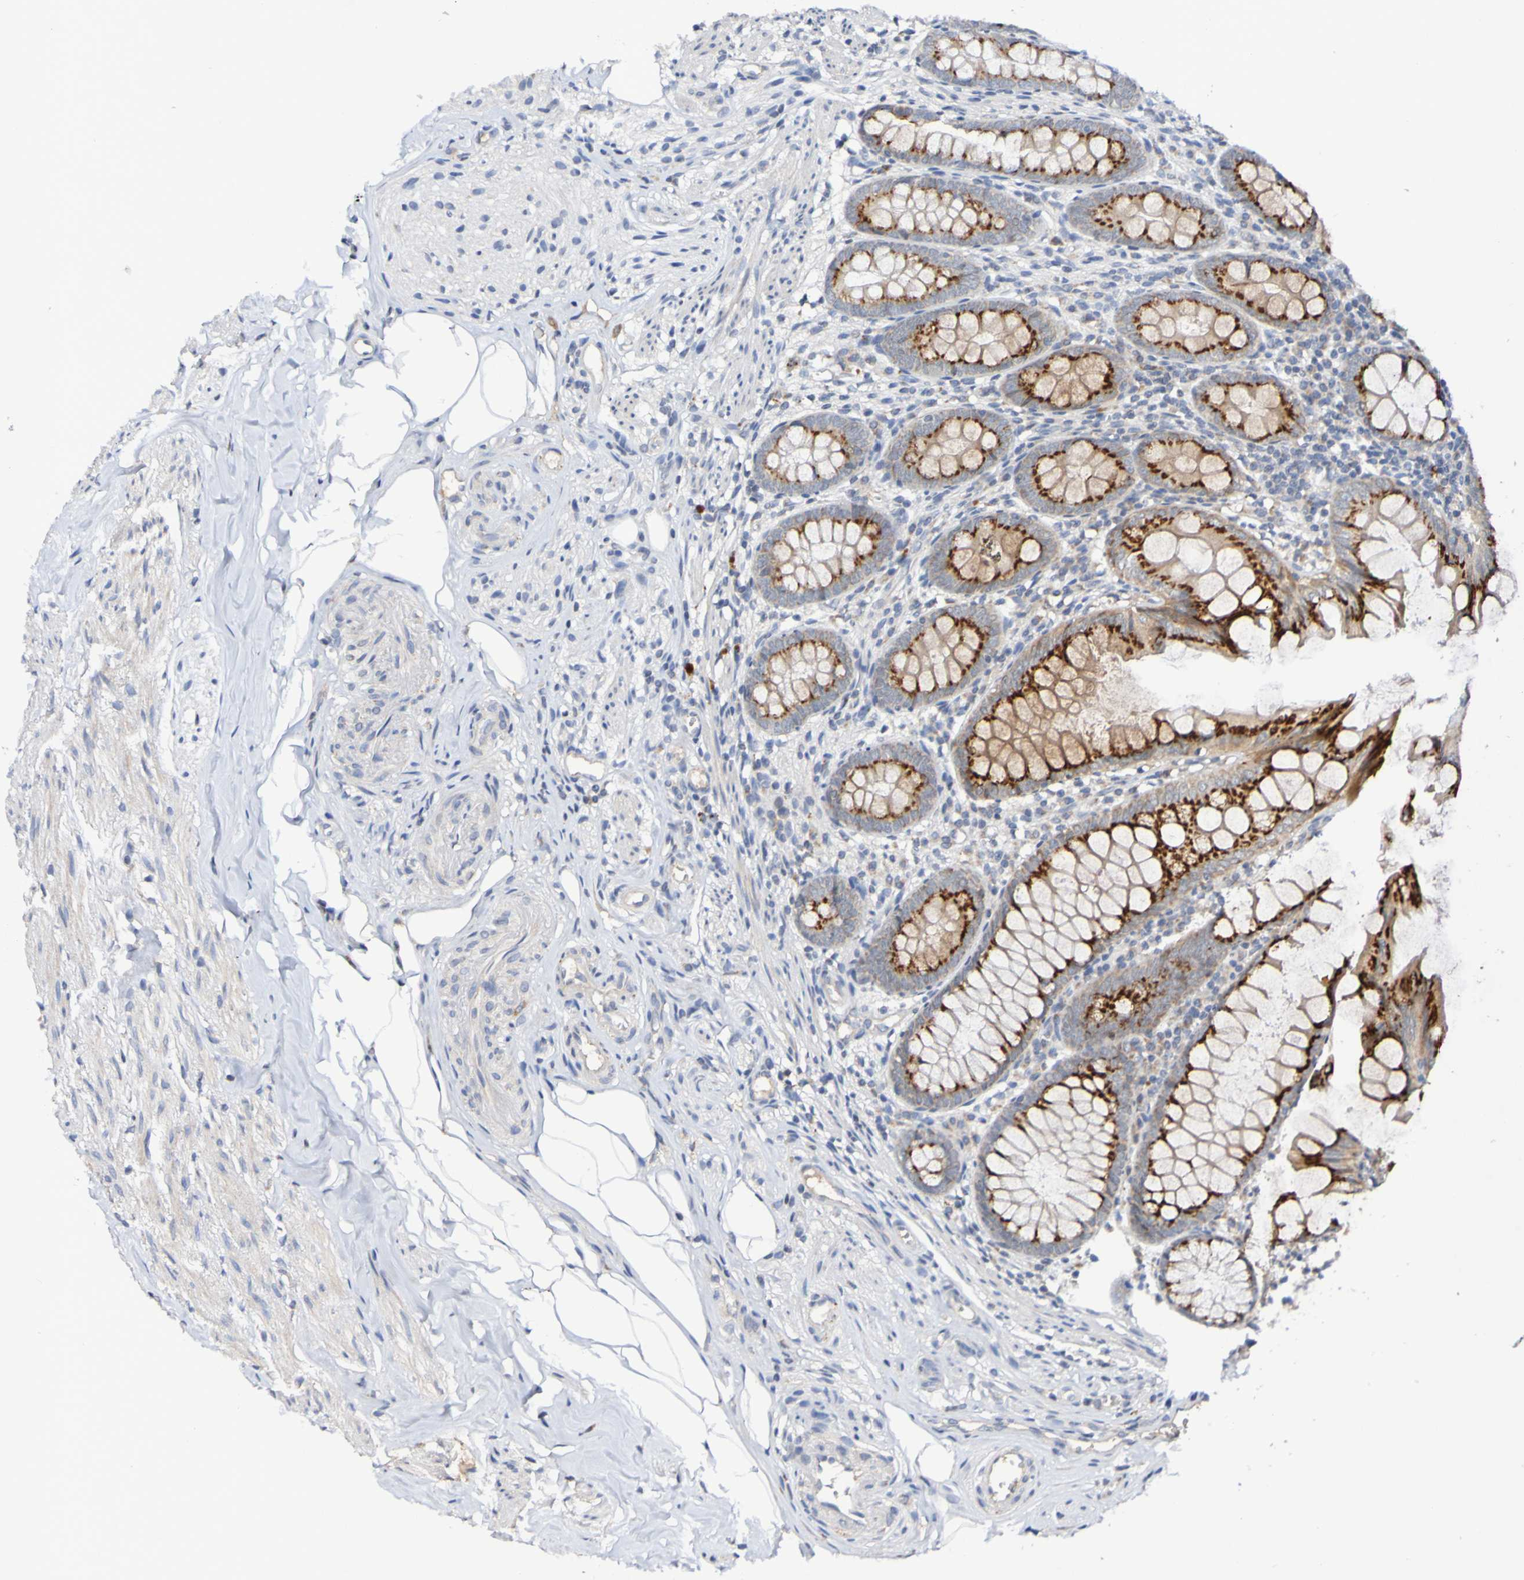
{"staining": {"intensity": "strong", "quantity": ">75%", "location": "cytoplasmic/membranous"}, "tissue": "appendix", "cell_type": "Glandular cells", "image_type": "normal", "snomed": [{"axis": "morphology", "description": "Normal tissue, NOS"}, {"axis": "topography", "description": "Appendix"}], "caption": "Immunohistochemistry (IHC) (DAB) staining of unremarkable human appendix reveals strong cytoplasmic/membranous protein staining in approximately >75% of glandular cells.", "gene": "PTP4A2", "patient": {"sex": "female", "age": 77}}